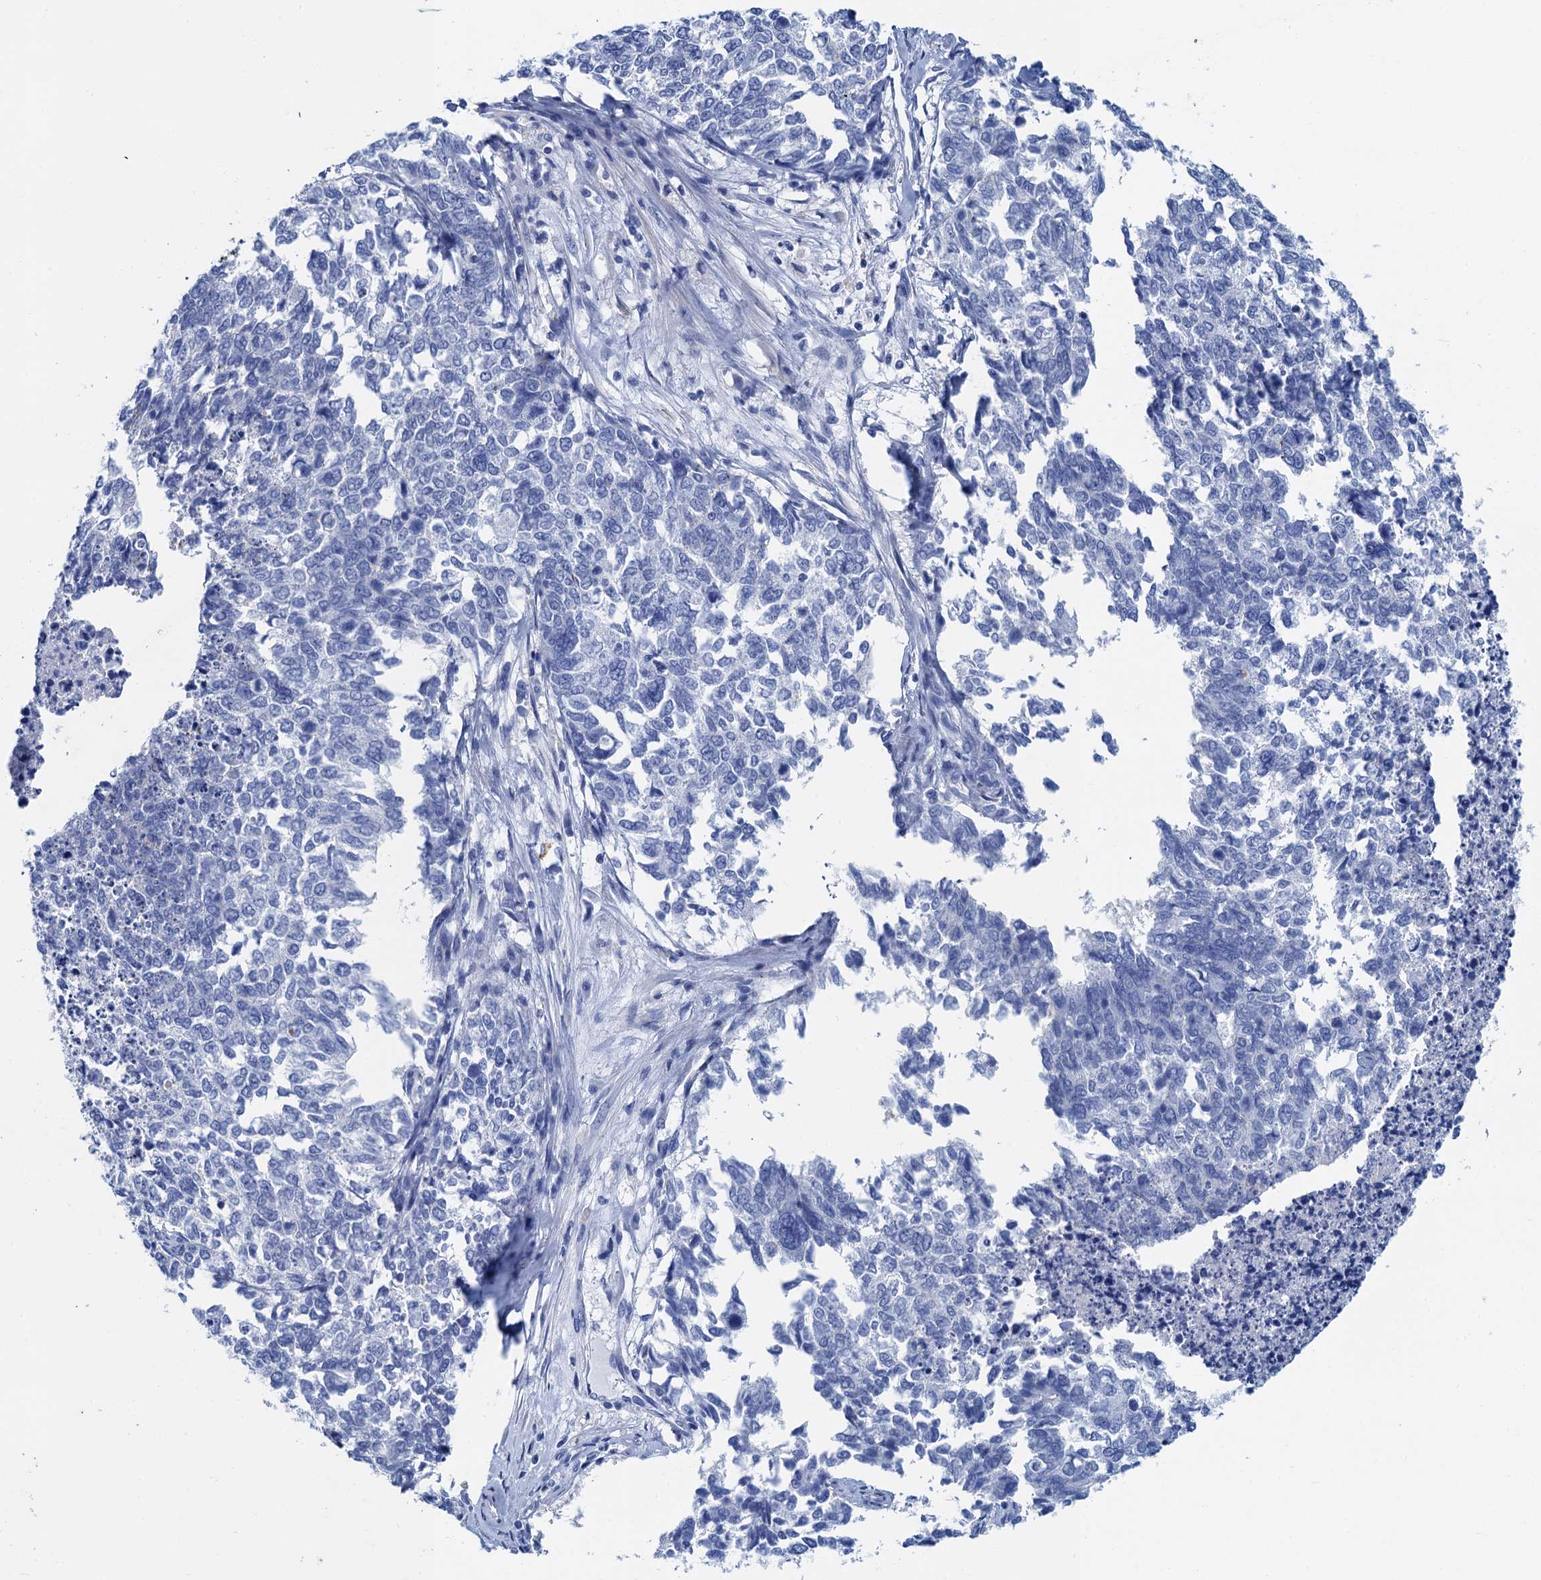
{"staining": {"intensity": "negative", "quantity": "none", "location": "none"}, "tissue": "cervical cancer", "cell_type": "Tumor cells", "image_type": "cancer", "snomed": [{"axis": "morphology", "description": "Squamous cell carcinoma, NOS"}, {"axis": "topography", "description": "Cervix"}], "caption": "Protein analysis of cervical cancer displays no significant staining in tumor cells.", "gene": "NLRP10", "patient": {"sex": "female", "age": 63}}